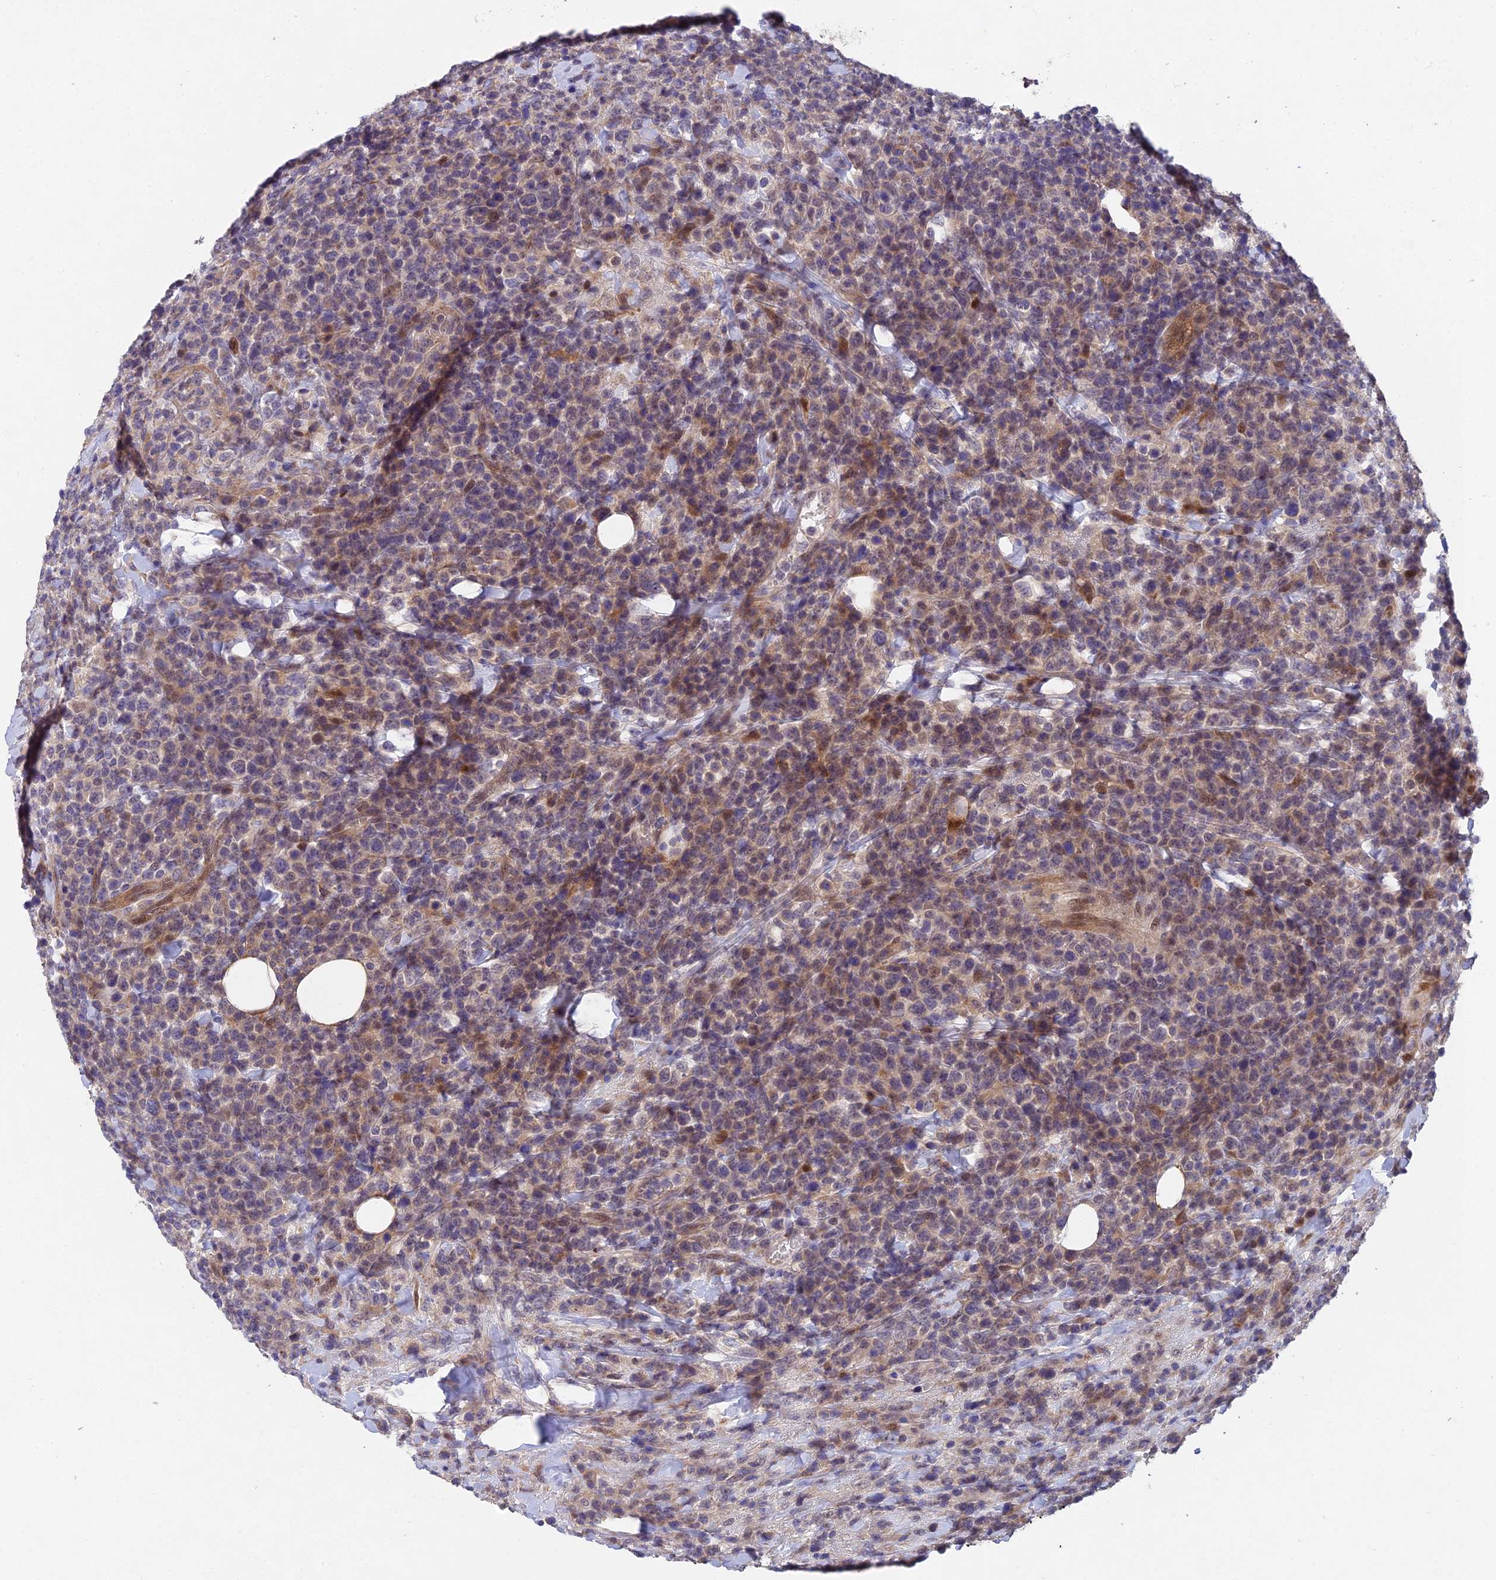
{"staining": {"intensity": "moderate", "quantity": "<25%", "location": "cytoplasmic/membranous"}, "tissue": "lymphoma", "cell_type": "Tumor cells", "image_type": "cancer", "snomed": [{"axis": "morphology", "description": "Malignant lymphoma, non-Hodgkin's type, High grade"}, {"axis": "topography", "description": "Colon"}], "caption": "Malignant lymphoma, non-Hodgkin's type (high-grade) stained with immunohistochemistry shows moderate cytoplasmic/membranous expression in approximately <25% of tumor cells.", "gene": "NSMCE1", "patient": {"sex": "female", "age": 53}}